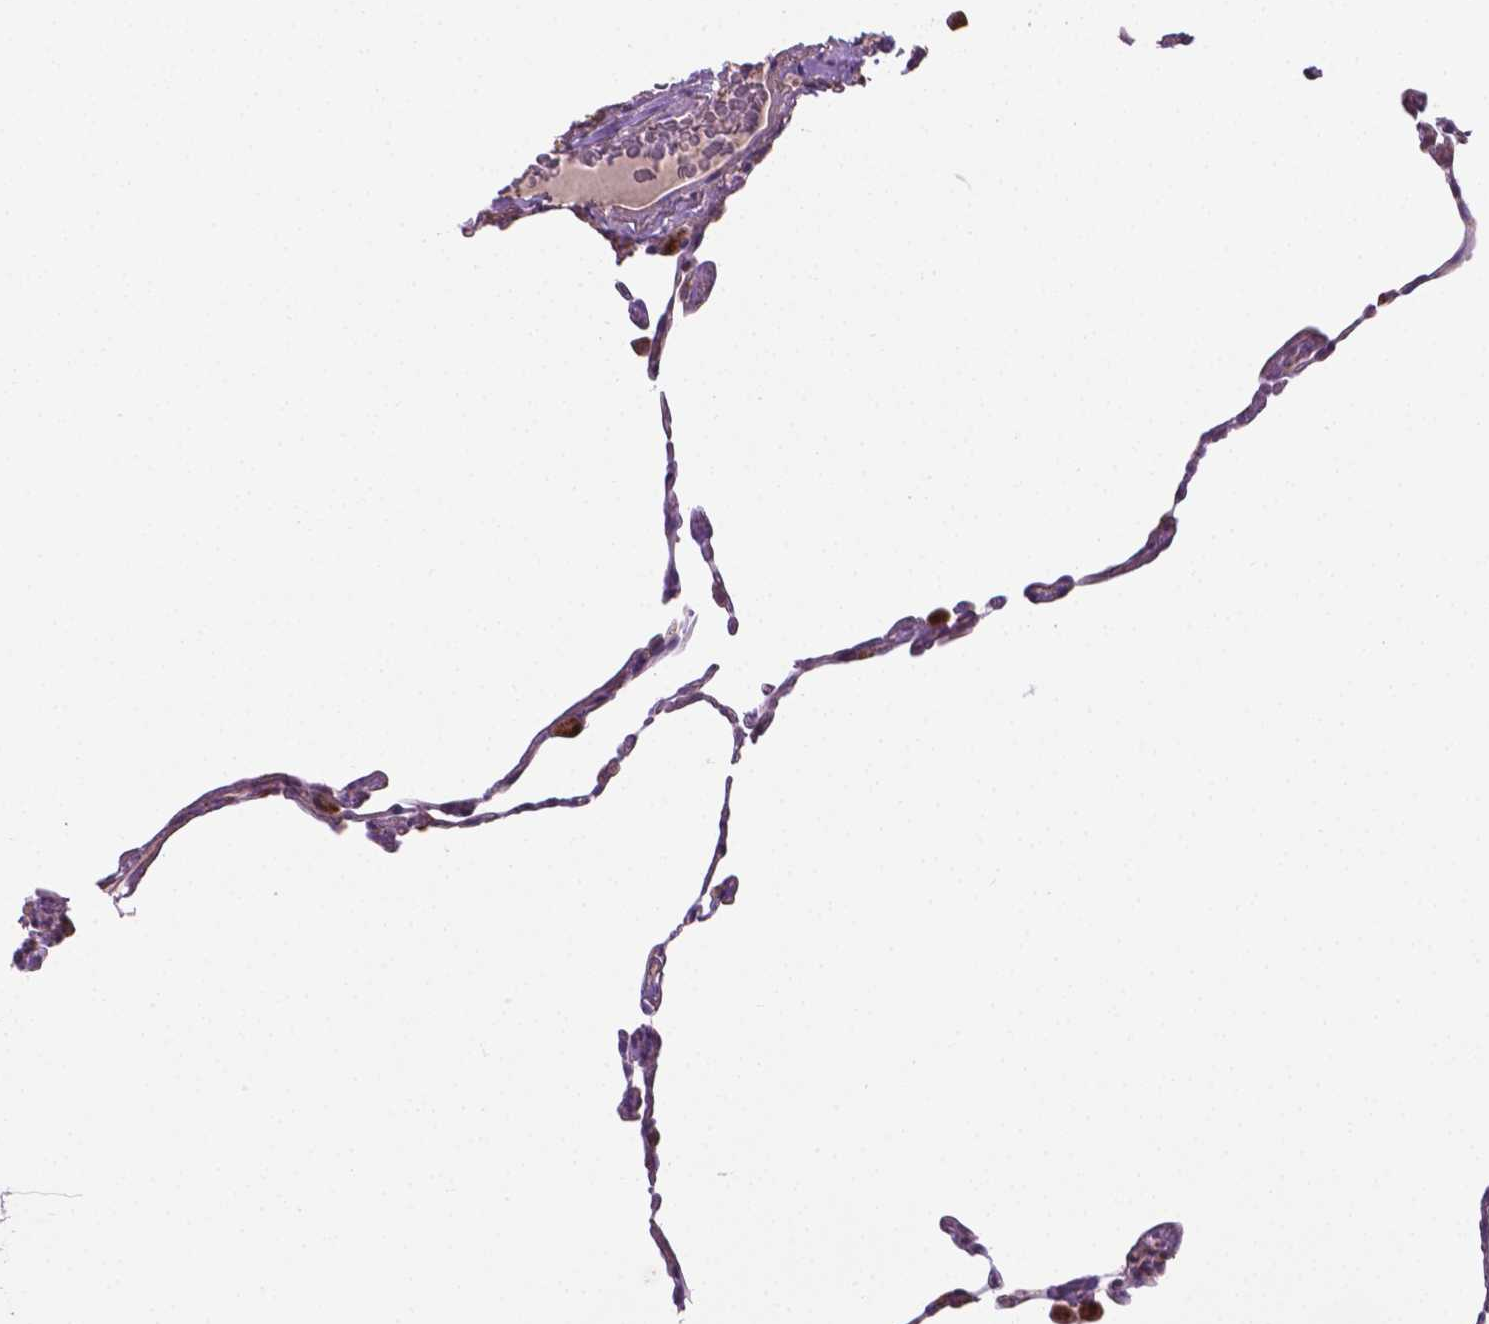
{"staining": {"intensity": "moderate", "quantity": ">75%", "location": "cytoplasmic/membranous"}, "tissue": "lung", "cell_type": "Alveolar cells", "image_type": "normal", "snomed": [{"axis": "morphology", "description": "Normal tissue, NOS"}, {"axis": "topography", "description": "Lung"}], "caption": "Protein staining demonstrates moderate cytoplasmic/membranous positivity in about >75% of alveolar cells in benign lung. (Brightfield microscopy of DAB IHC at high magnification).", "gene": "PIBF1", "patient": {"sex": "female", "age": 57}}